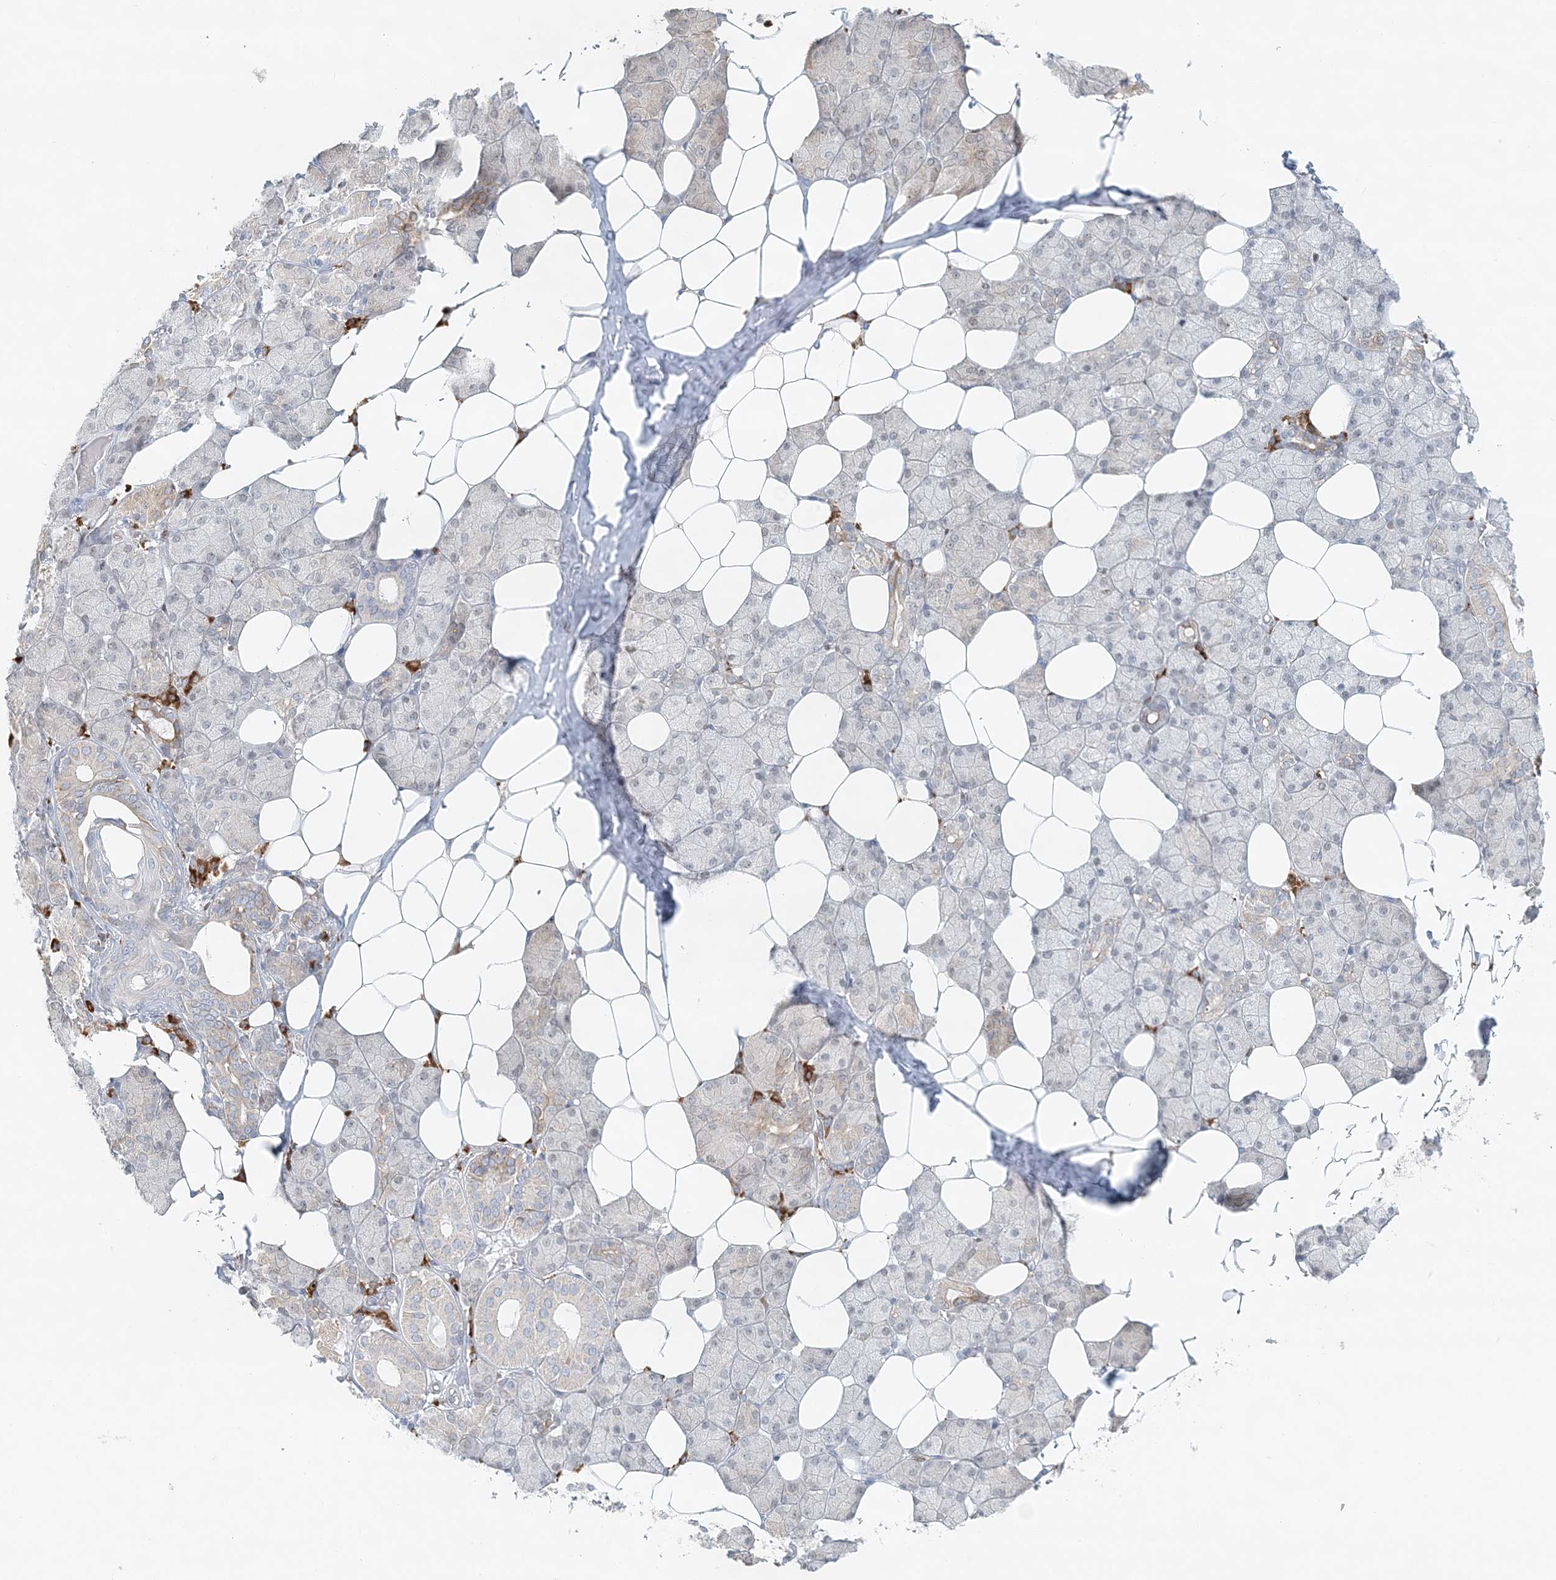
{"staining": {"intensity": "moderate", "quantity": "<25%", "location": "cytoplasmic/membranous"}, "tissue": "salivary gland", "cell_type": "Glandular cells", "image_type": "normal", "snomed": [{"axis": "morphology", "description": "Normal tissue, NOS"}, {"axis": "topography", "description": "Salivary gland"}], "caption": "Salivary gland stained with DAB immunohistochemistry displays low levels of moderate cytoplasmic/membranous expression in about <25% of glandular cells. Using DAB (brown) and hematoxylin (blue) stains, captured at high magnification using brightfield microscopy.", "gene": "STK11IP", "patient": {"sex": "female", "age": 33}}